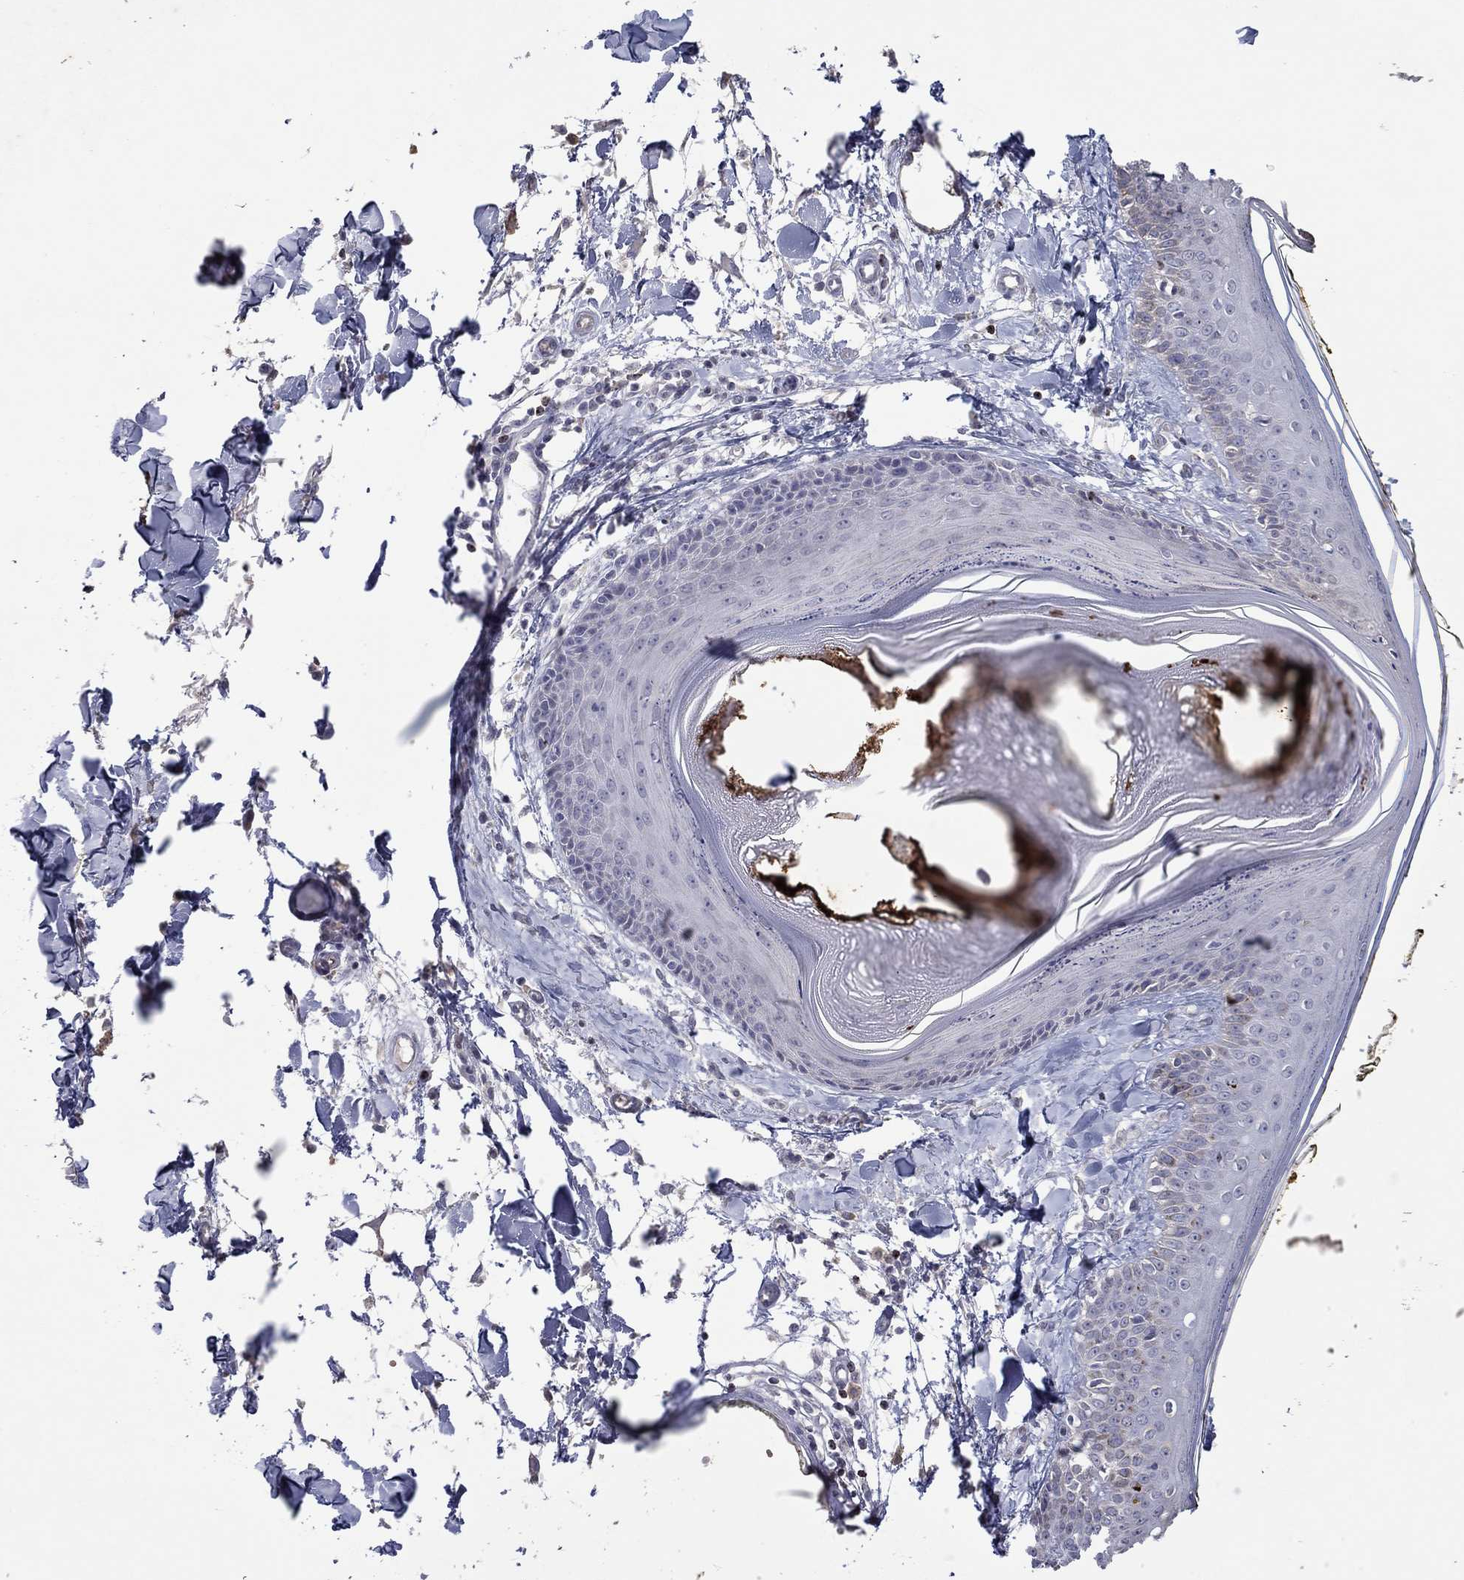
{"staining": {"intensity": "negative", "quantity": "none", "location": "none"}, "tissue": "skin", "cell_type": "Fibroblasts", "image_type": "normal", "snomed": [{"axis": "morphology", "description": "Normal tissue, NOS"}, {"axis": "topography", "description": "Skin"}], "caption": "Immunohistochemistry (IHC) photomicrograph of benign skin: human skin stained with DAB (3,3'-diaminobenzidine) demonstrates no significant protein positivity in fibroblasts.", "gene": "CCL5", "patient": {"sex": "male", "age": 76}}